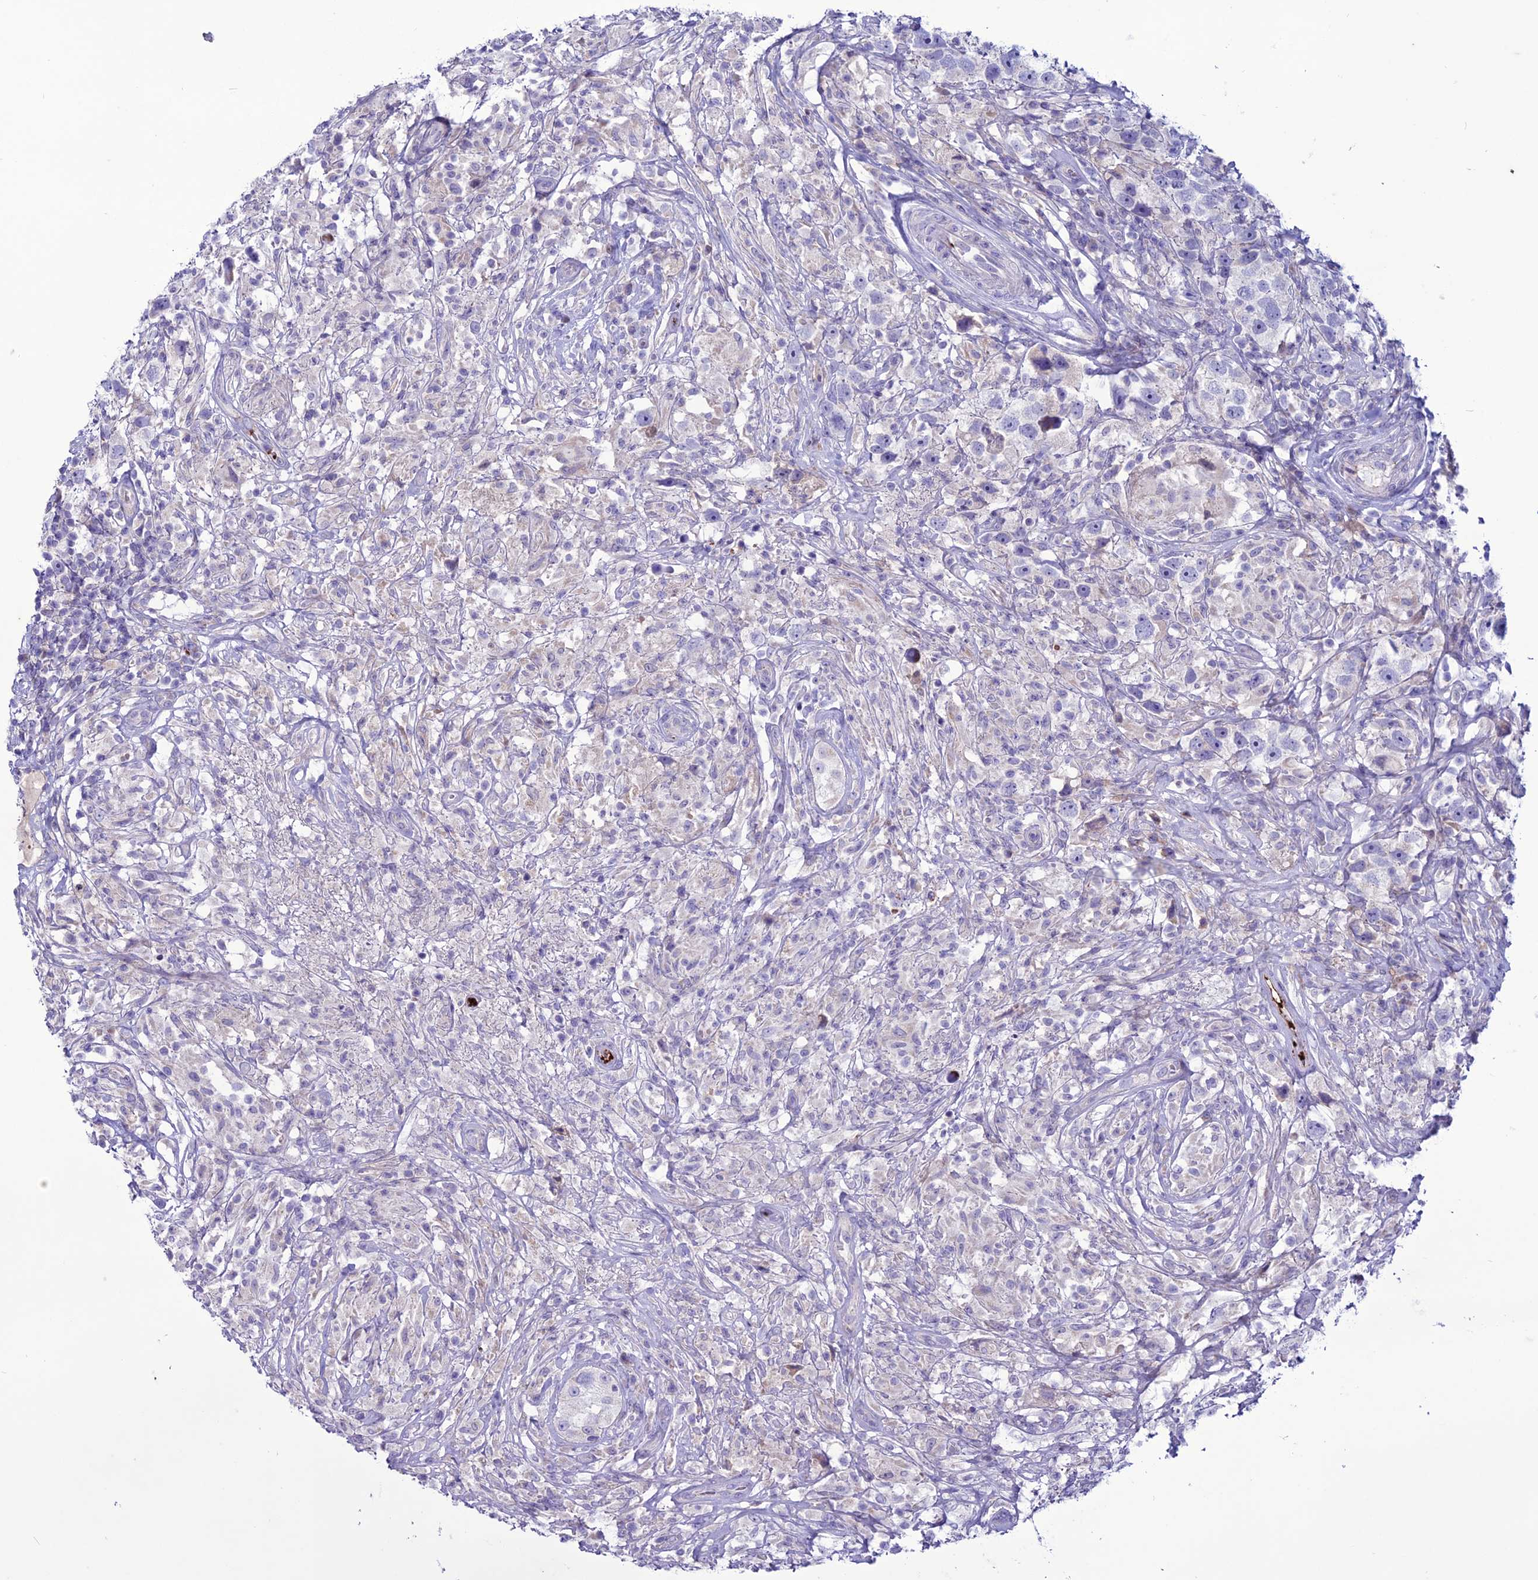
{"staining": {"intensity": "negative", "quantity": "none", "location": "none"}, "tissue": "testis cancer", "cell_type": "Tumor cells", "image_type": "cancer", "snomed": [{"axis": "morphology", "description": "Seminoma, NOS"}, {"axis": "topography", "description": "Testis"}], "caption": "Immunohistochemistry (IHC) micrograph of neoplastic tissue: testis seminoma stained with DAB (3,3'-diaminobenzidine) demonstrates no significant protein expression in tumor cells.", "gene": "C21orf140", "patient": {"sex": "male", "age": 49}}